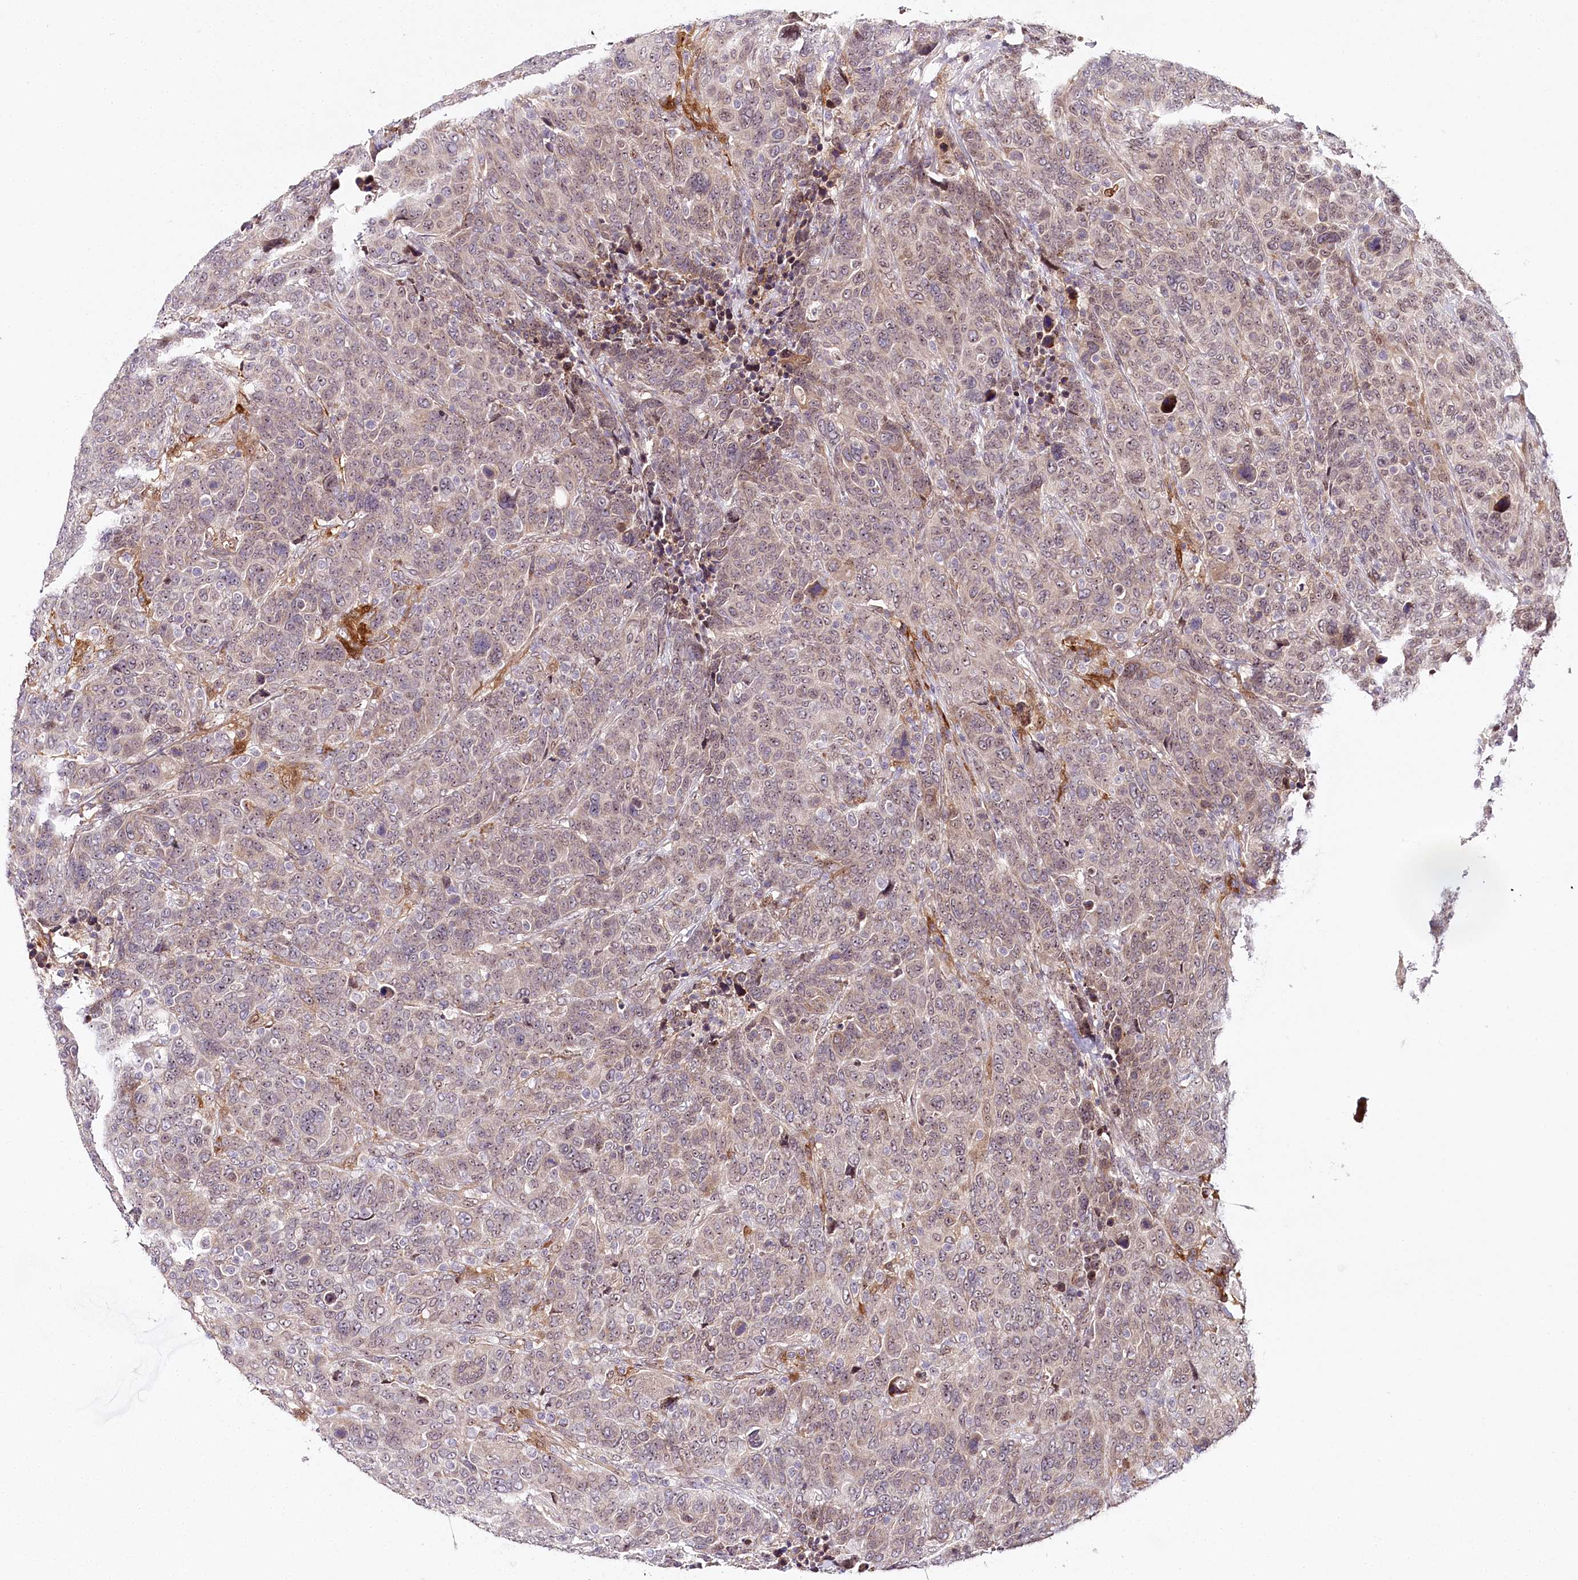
{"staining": {"intensity": "weak", "quantity": "<25%", "location": "cytoplasmic/membranous,nuclear"}, "tissue": "breast cancer", "cell_type": "Tumor cells", "image_type": "cancer", "snomed": [{"axis": "morphology", "description": "Duct carcinoma"}, {"axis": "topography", "description": "Breast"}], "caption": "DAB (3,3'-diaminobenzidine) immunohistochemical staining of breast cancer (intraductal carcinoma) reveals no significant expression in tumor cells. The staining is performed using DAB (3,3'-diaminobenzidine) brown chromogen with nuclei counter-stained in using hematoxylin.", "gene": "WDR36", "patient": {"sex": "female", "age": 37}}